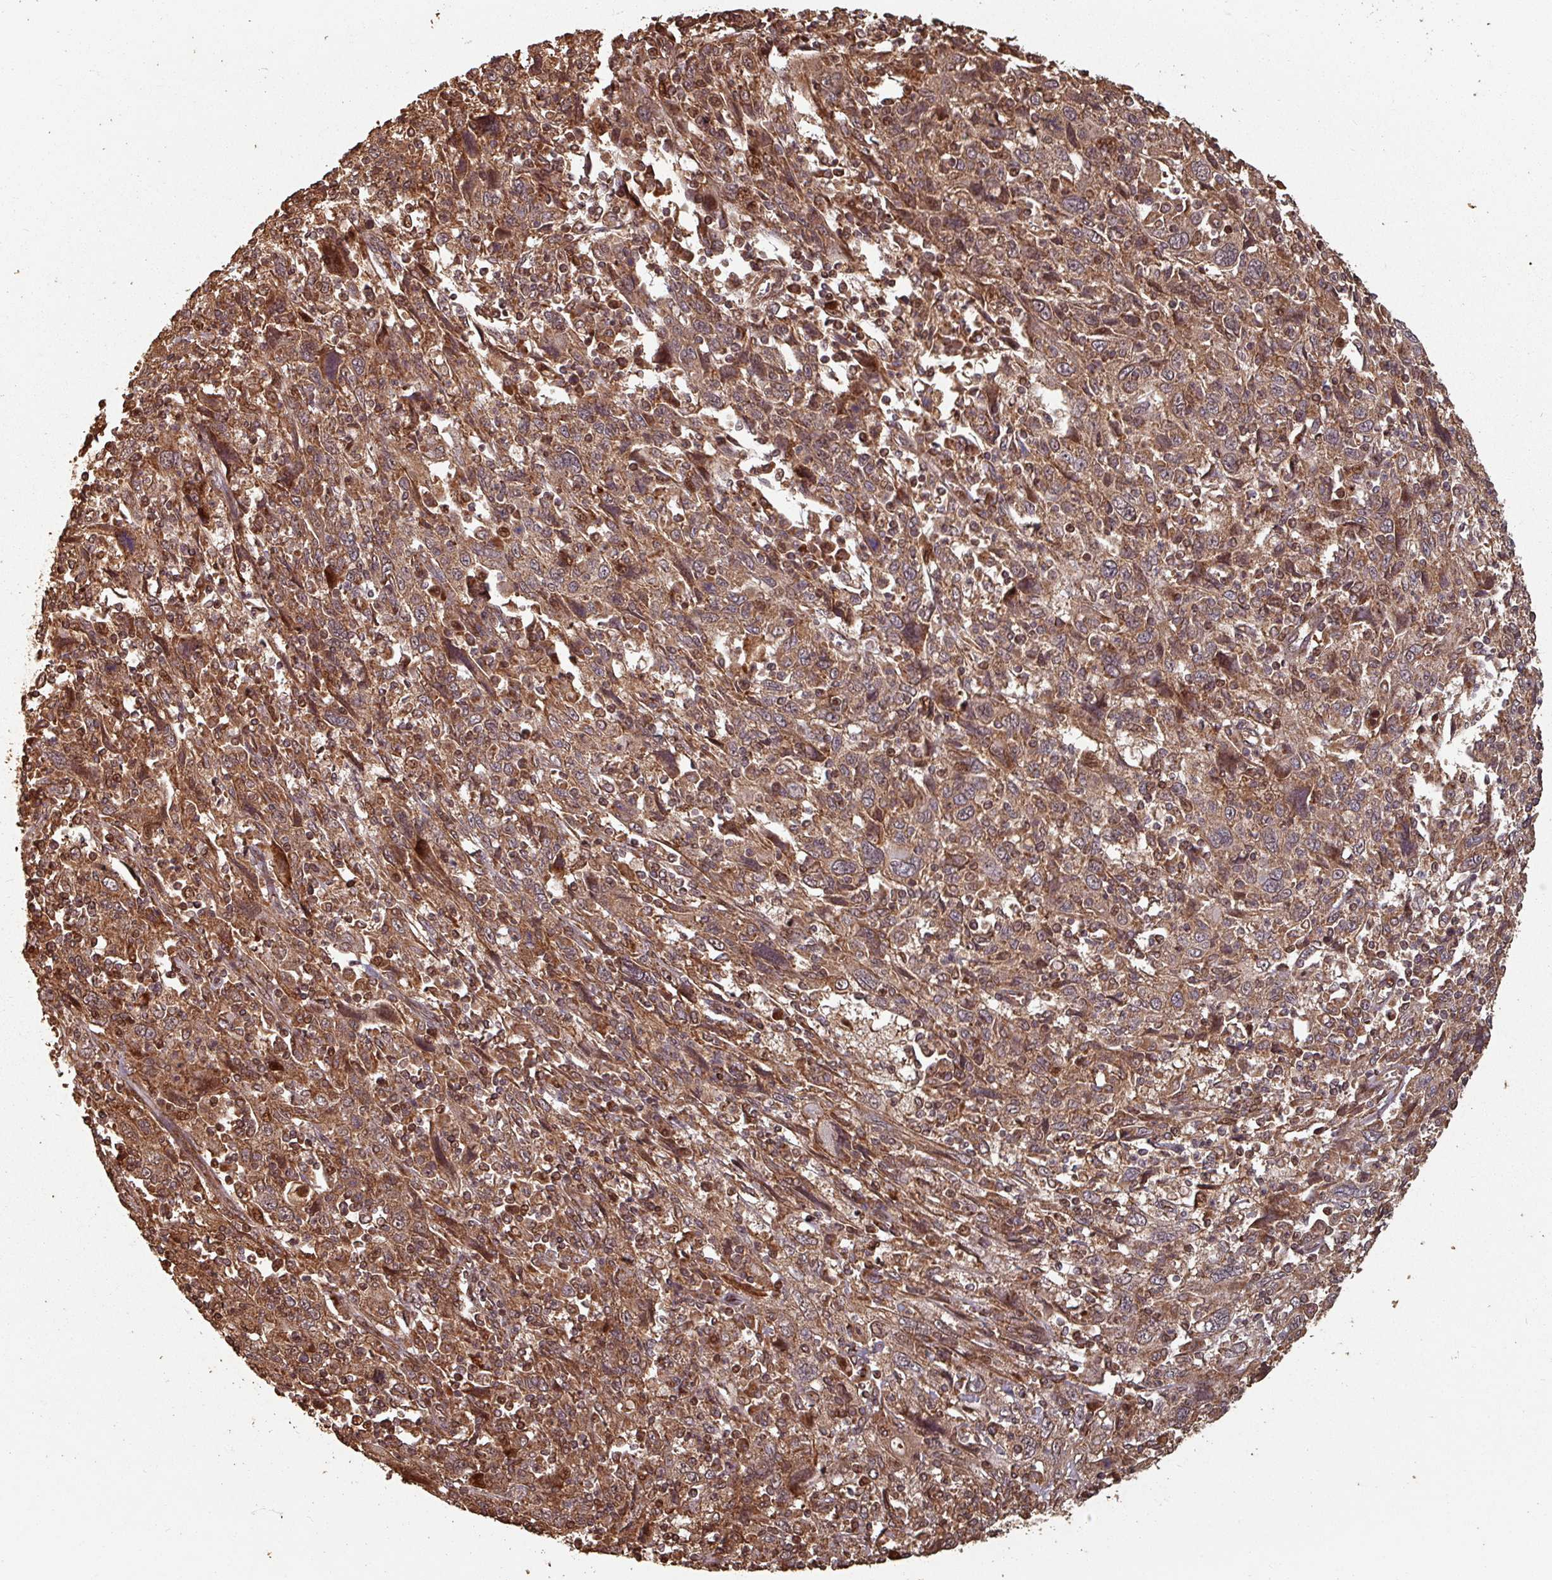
{"staining": {"intensity": "strong", "quantity": ">75%", "location": "cytoplasmic/membranous,nuclear"}, "tissue": "cervical cancer", "cell_type": "Tumor cells", "image_type": "cancer", "snomed": [{"axis": "morphology", "description": "Squamous cell carcinoma, NOS"}, {"axis": "topography", "description": "Cervix"}], "caption": "A histopathology image of human cervical cancer (squamous cell carcinoma) stained for a protein reveals strong cytoplasmic/membranous and nuclear brown staining in tumor cells.", "gene": "EID1", "patient": {"sex": "female", "age": 46}}